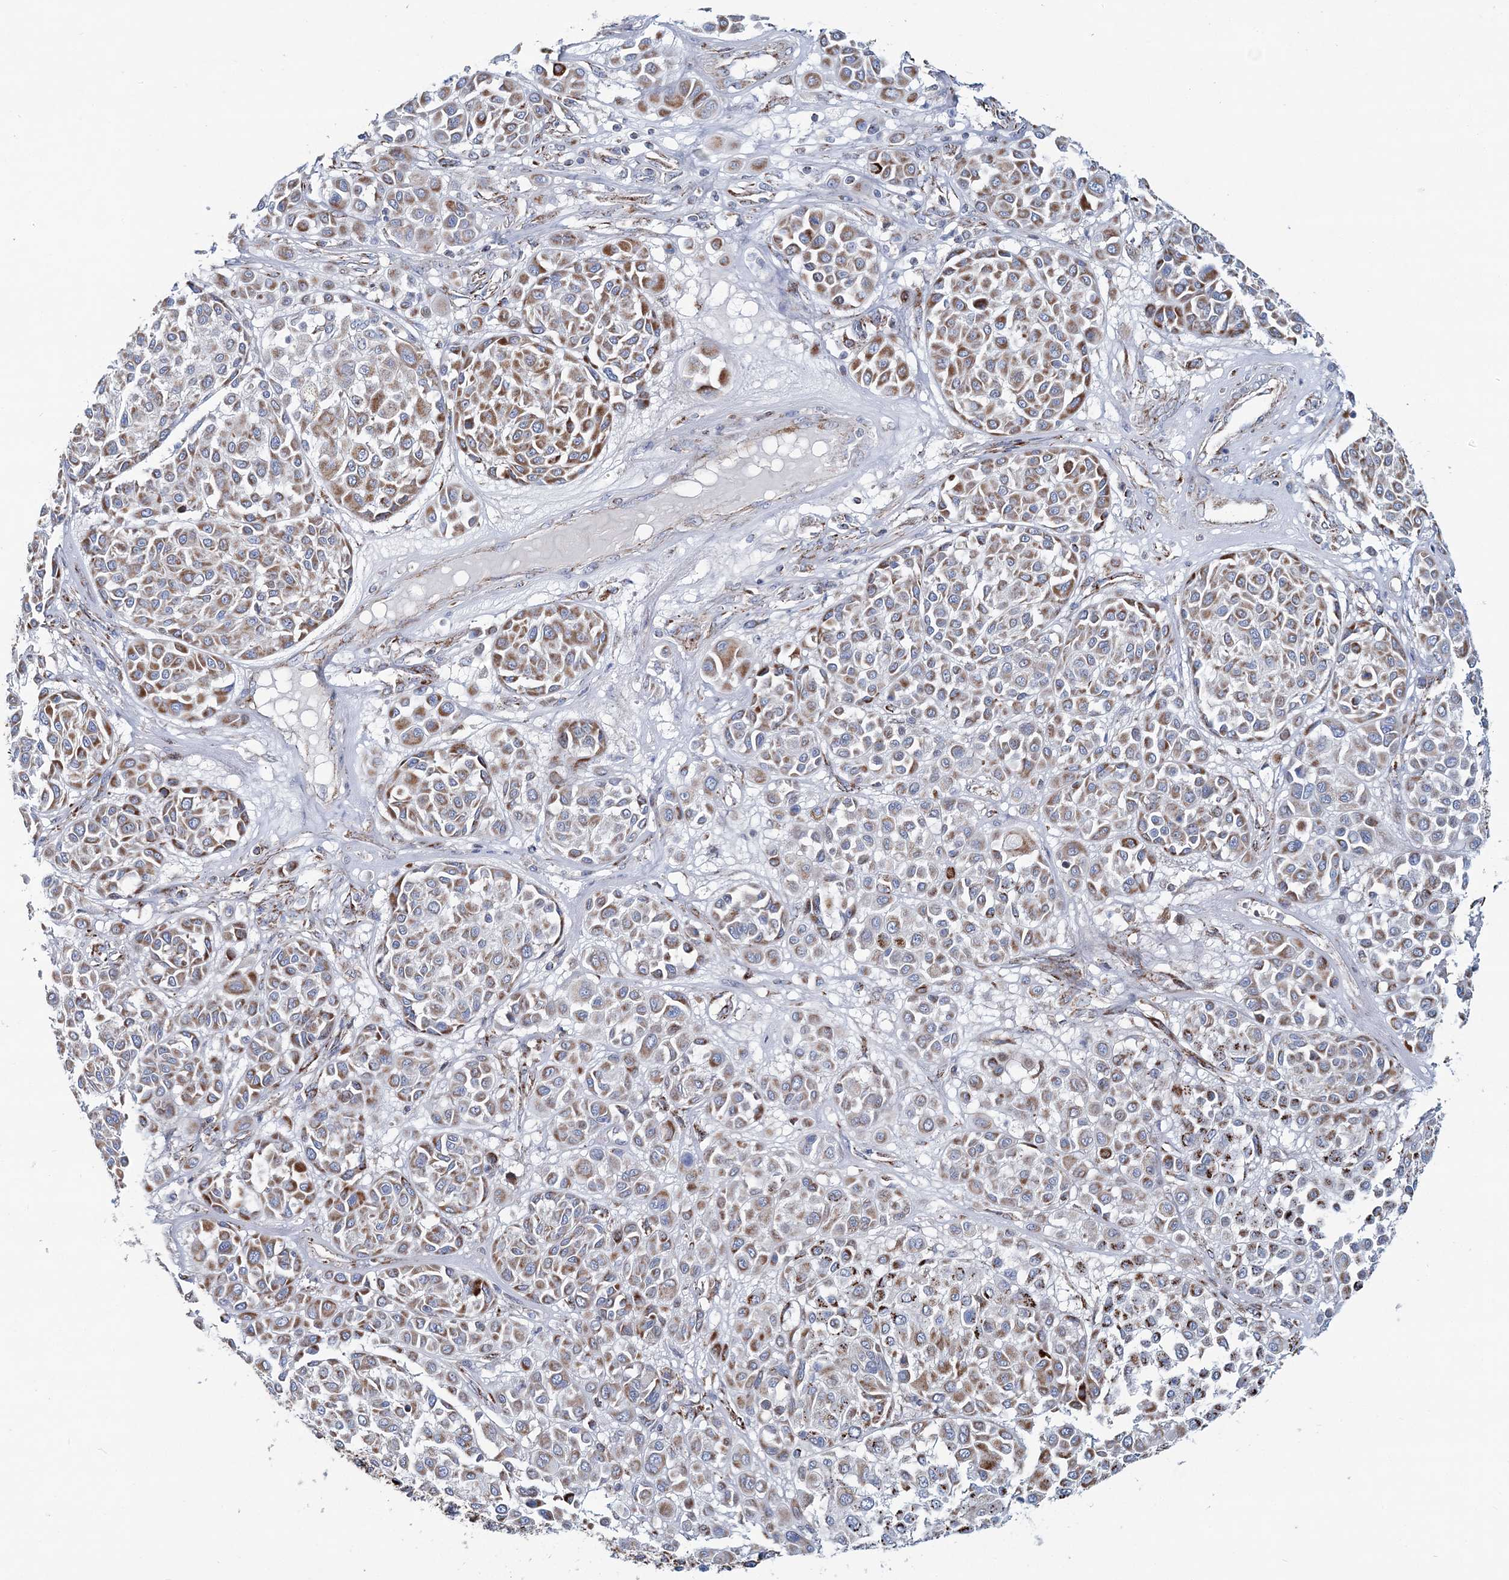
{"staining": {"intensity": "moderate", "quantity": ">75%", "location": "cytoplasmic/membranous"}, "tissue": "melanoma", "cell_type": "Tumor cells", "image_type": "cancer", "snomed": [{"axis": "morphology", "description": "Malignant melanoma, Metastatic site"}, {"axis": "topography", "description": "Soft tissue"}], "caption": "About >75% of tumor cells in human melanoma reveal moderate cytoplasmic/membranous protein staining as visualized by brown immunohistochemical staining.", "gene": "ARHGAP6", "patient": {"sex": "male", "age": 41}}